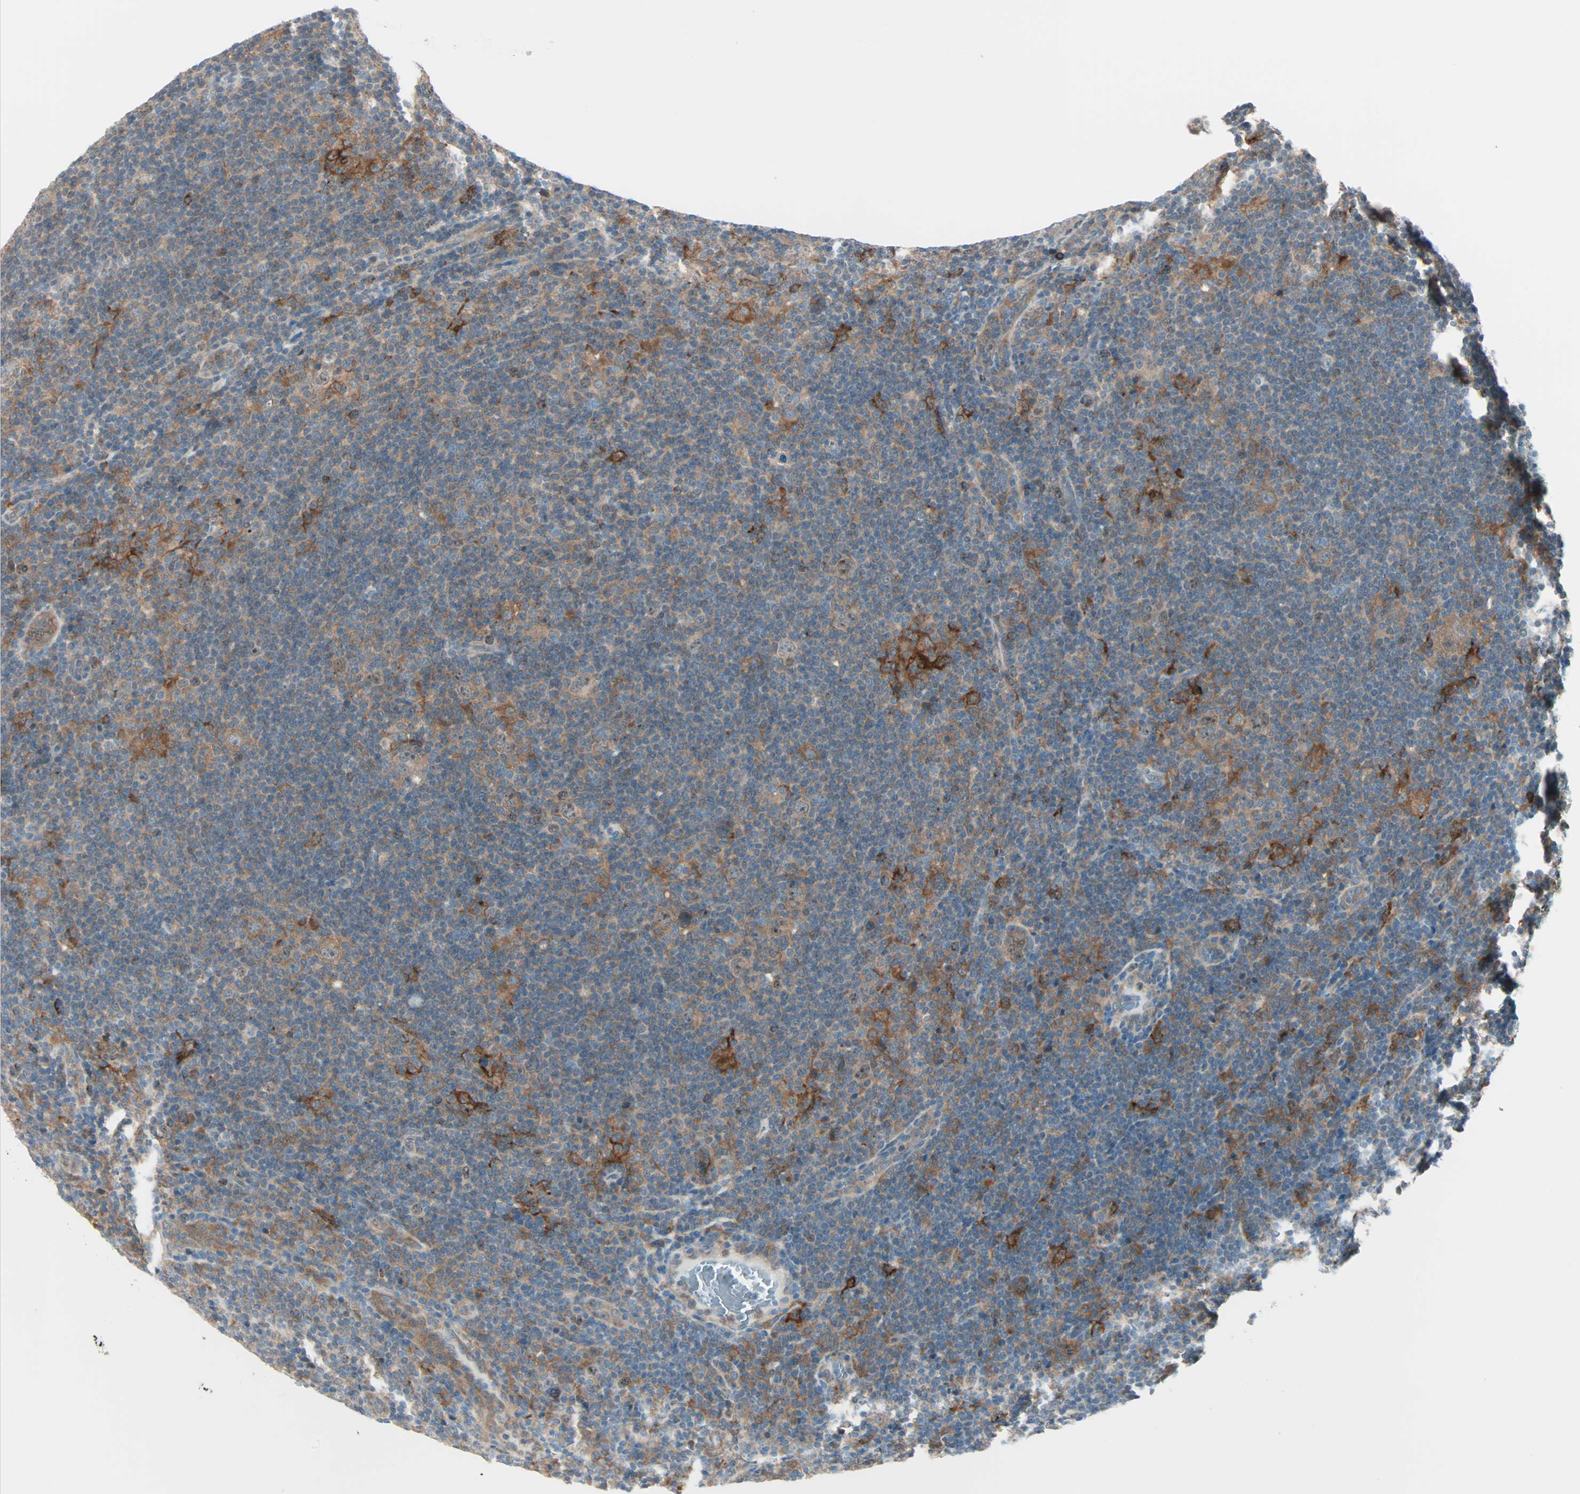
{"staining": {"intensity": "moderate", "quantity": ">75%", "location": "cytoplasmic/membranous"}, "tissue": "lymphoma", "cell_type": "Tumor cells", "image_type": "cancer", "snomed": [{"axis": "morphology", "description": "Hodgkin's disease, NOS"}, {"axis": "topography", "description": "Lymph node"}], "caption": "An immunohistochemistry micrograph of neoplastic tissue is shown. Protein staining in brown highlights moderate cytoplasmic/membranous positivity in lymphoma within tumor cells.", "gene": "SMIM8", "patient": {"sex": "female", "age": 57}}